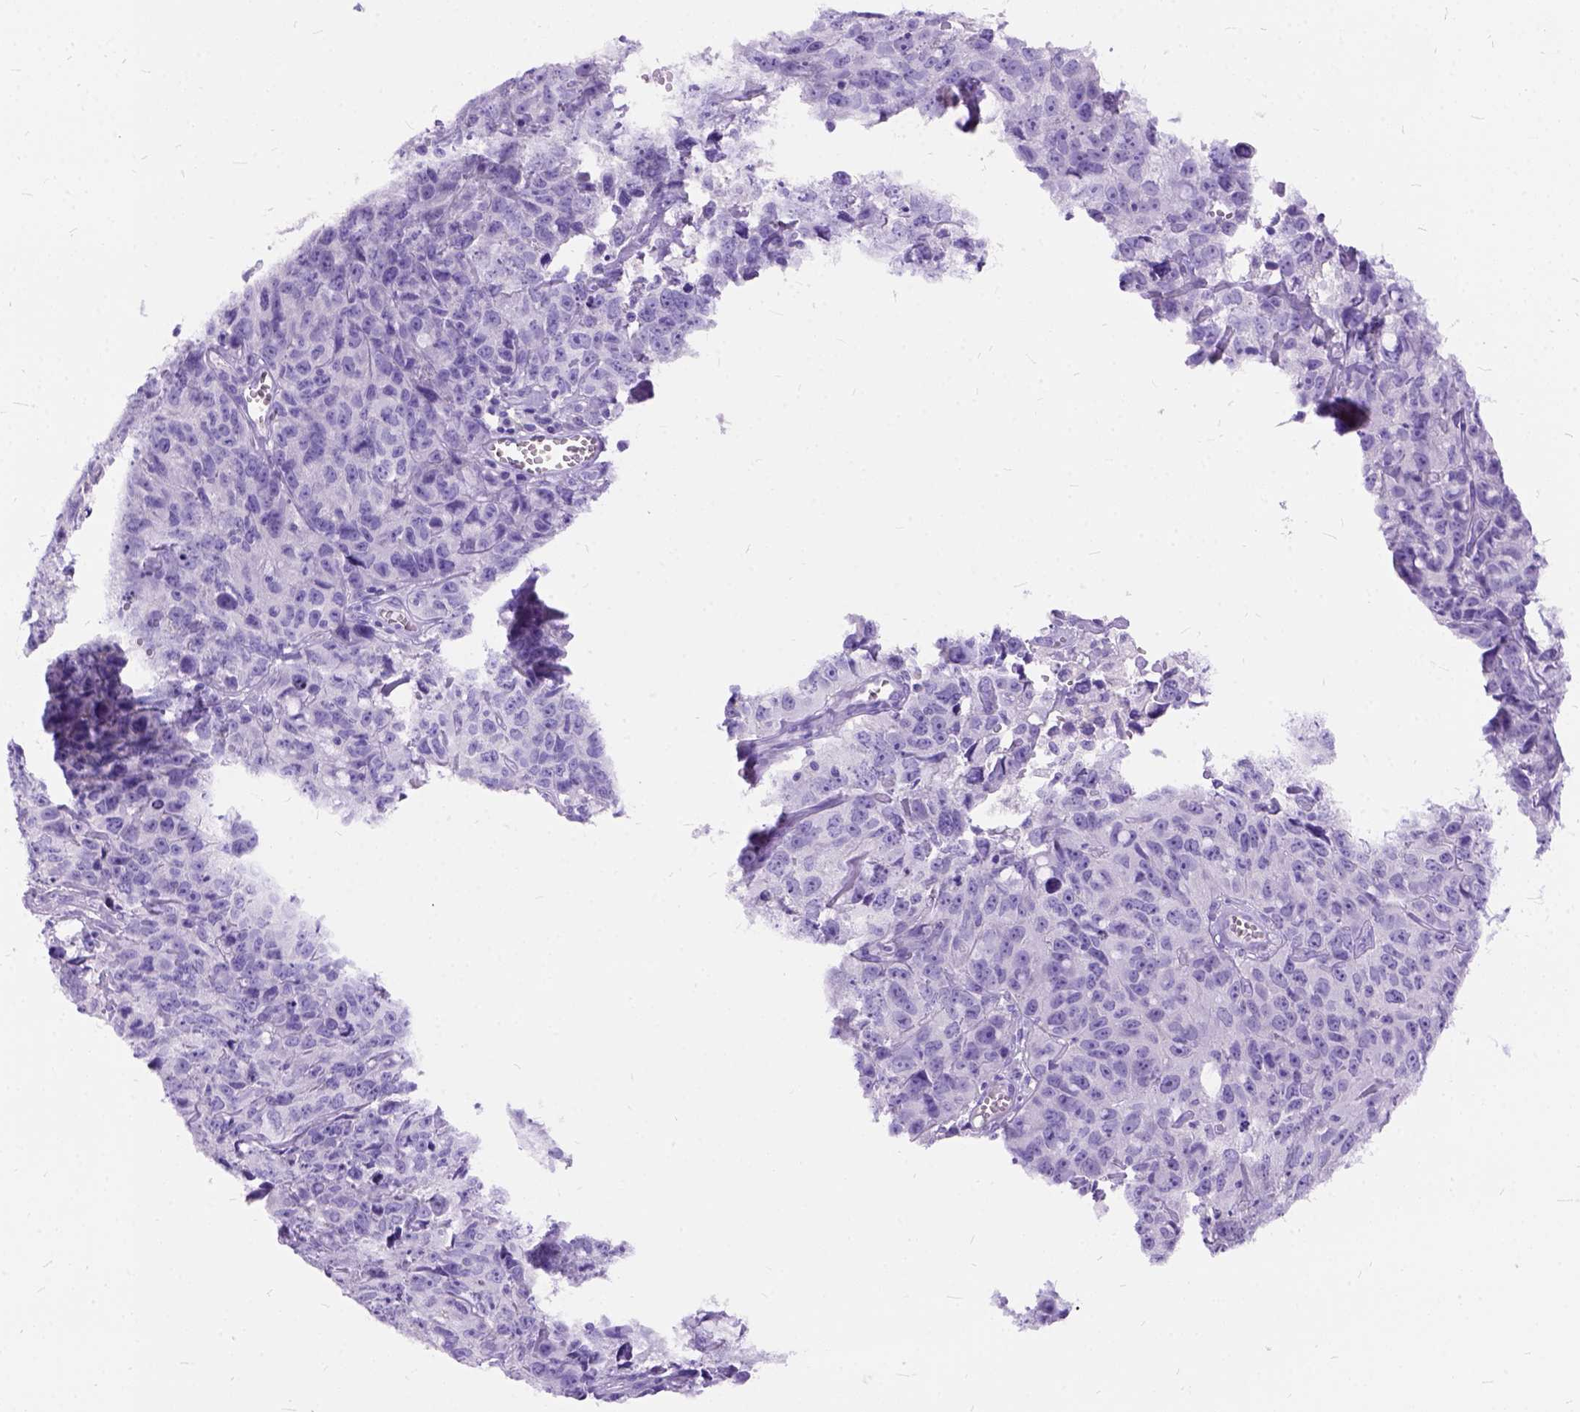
{"staining": {"intensity": "negative", "quantity": "none", "location": "none"}, "tissue": "cervical cancer", "cell_type": "Tumor cells", "image_type": "cancer", "snomed": [{"axis": "morphology", "description": "Squamous cell carcinoma, NOS"}, {"axis": "topography", "description": "Cervix"}], "caption": "Image shows no protein staining in tumor cells of cervical cancer (squamous cell carcinoma) tissue.", "gene": "C1QTNF3", "patient": {"sex": "female", "age": 28}}